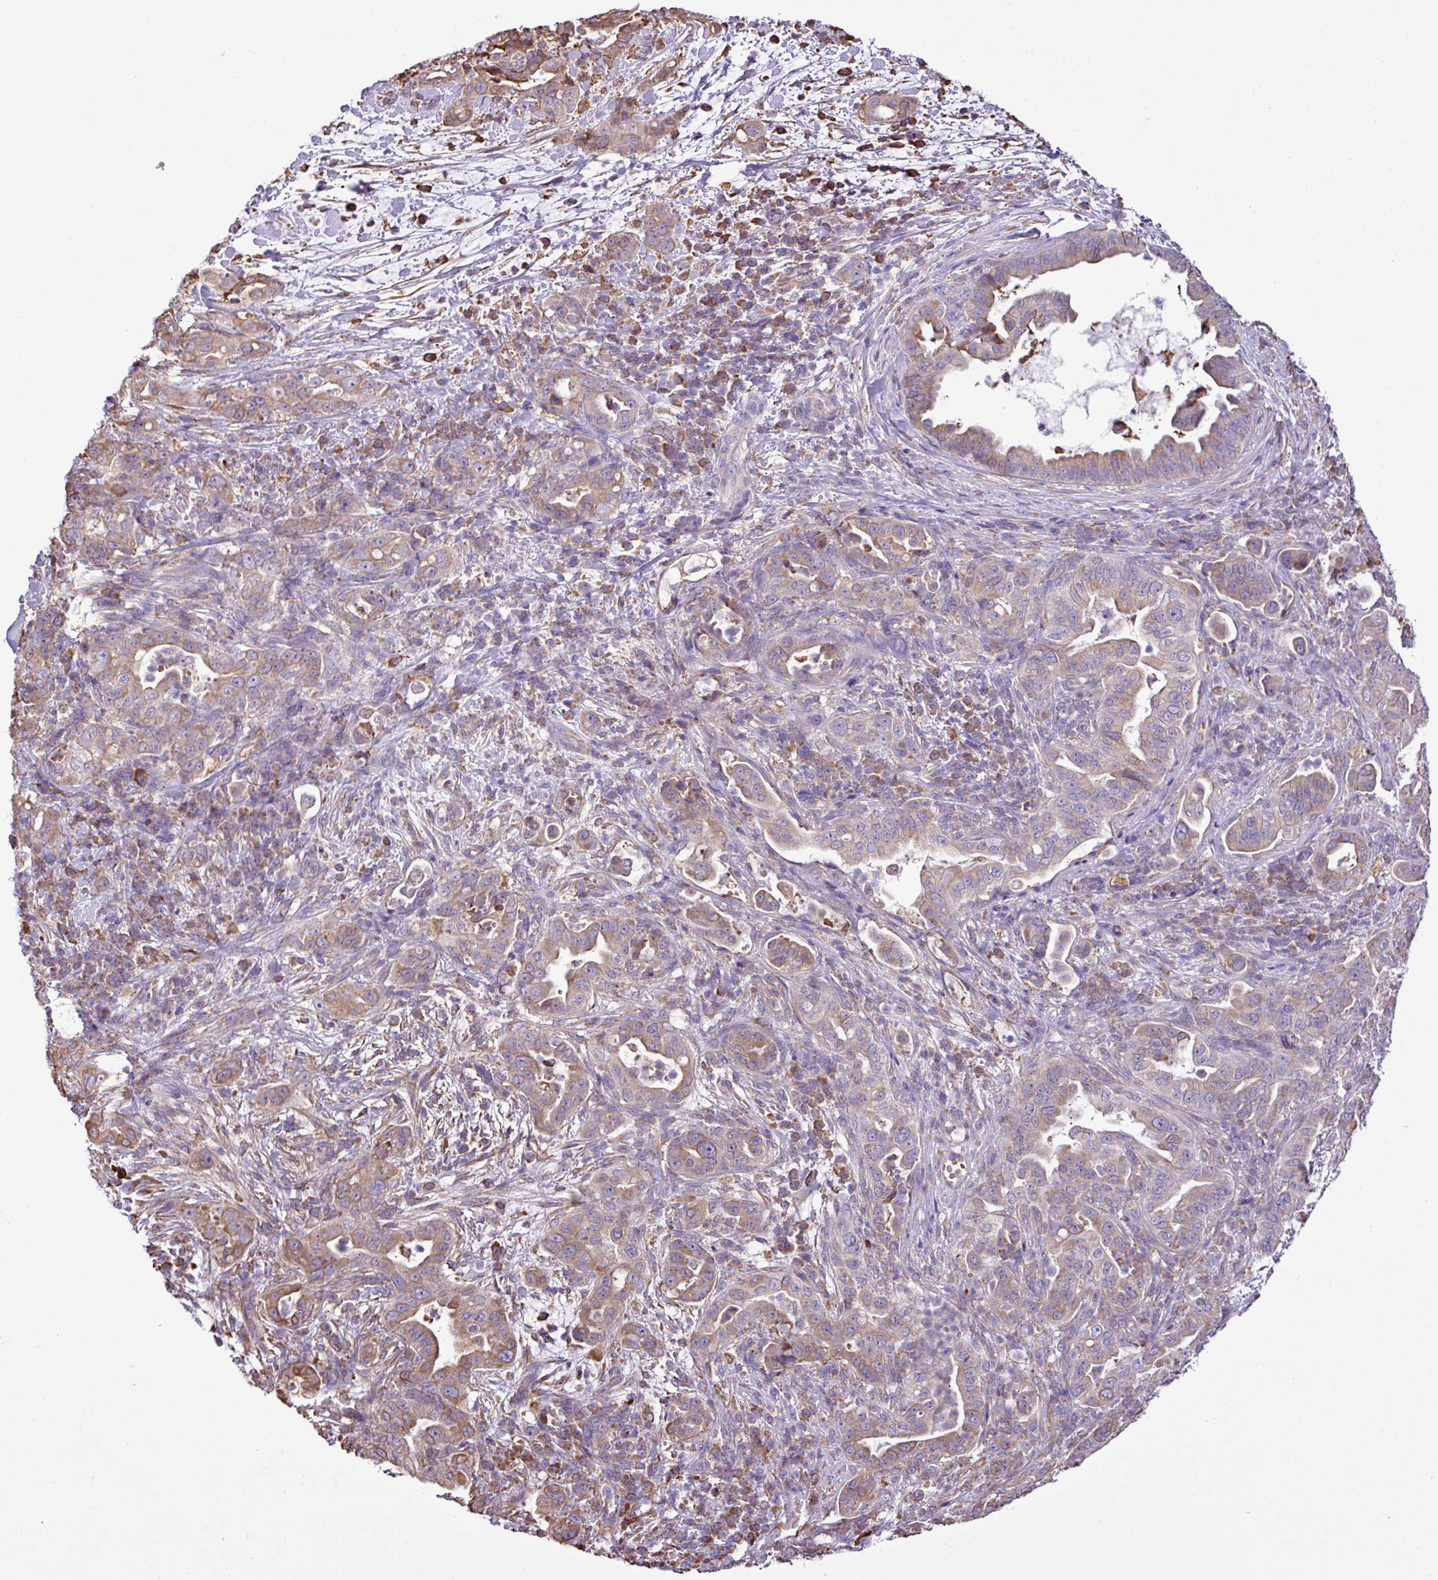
{"staining": {"intensity": "moderate", "quantity": "25%-75%", "location": "cytoplasmic/membranous"}, "tissue": "pancreatic cancer", "cell_type": "Tumor cells", "image_type": "cancer", "snomed": [{"axis": "morphology", "description": "Normal tissue, NOS"}, {"axis": "morphology", "description": "Adenocarcinoma, NOS"}, {"axis": "topography", "description": "Lymph node"}, {"axis": "topography", "description": "Pancreas"}], "caption": "A medium amount of moderate cytoplasmic/membranous staining is present in approximately 25%-75% of tumor cells in pancreatic cancer tissue.", "gene": "ZSCAN5A", "patient": {"sex": "female", "age": 67}}